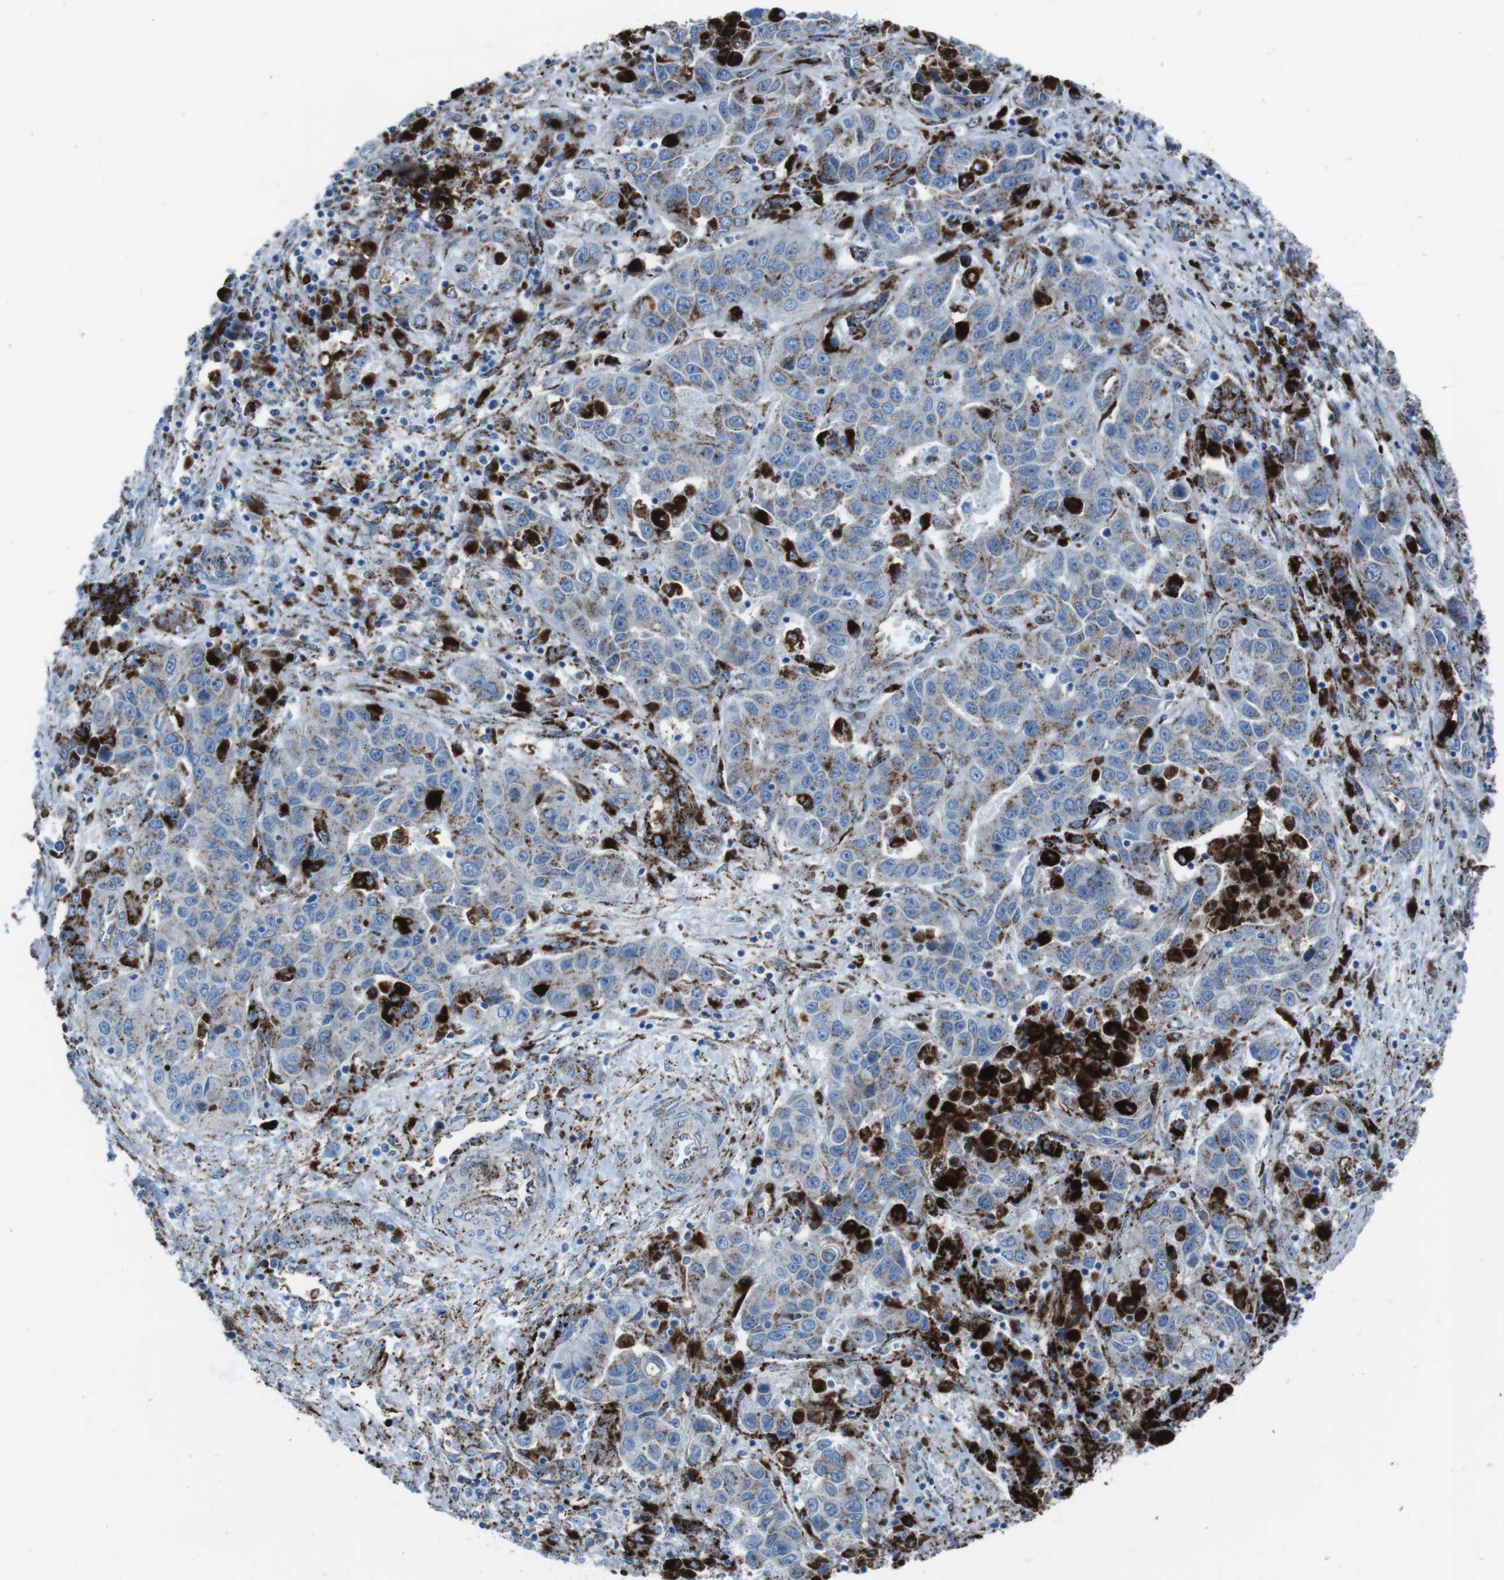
{"staining": {"intensity": "moderate", "quantity": ">75%", "location": "cytoplasmic/membranous"}, "tissue": "liver cancer", "cell_type": "Tumor cells", "image_type": "cancer", "snomed": [{"axis": "morphology", "description": "Cholangiocarcinoma"}, {"axis": "topography", "description": "Liver"}], "caption": "Human liver cancer stained for a protein (brown) shows moderate cytoplasmic/membranous positive positivity in approximately >75% of tumor cells.", "gene": "SCARB2", "patient": {"sex": "female", "age": 52}}